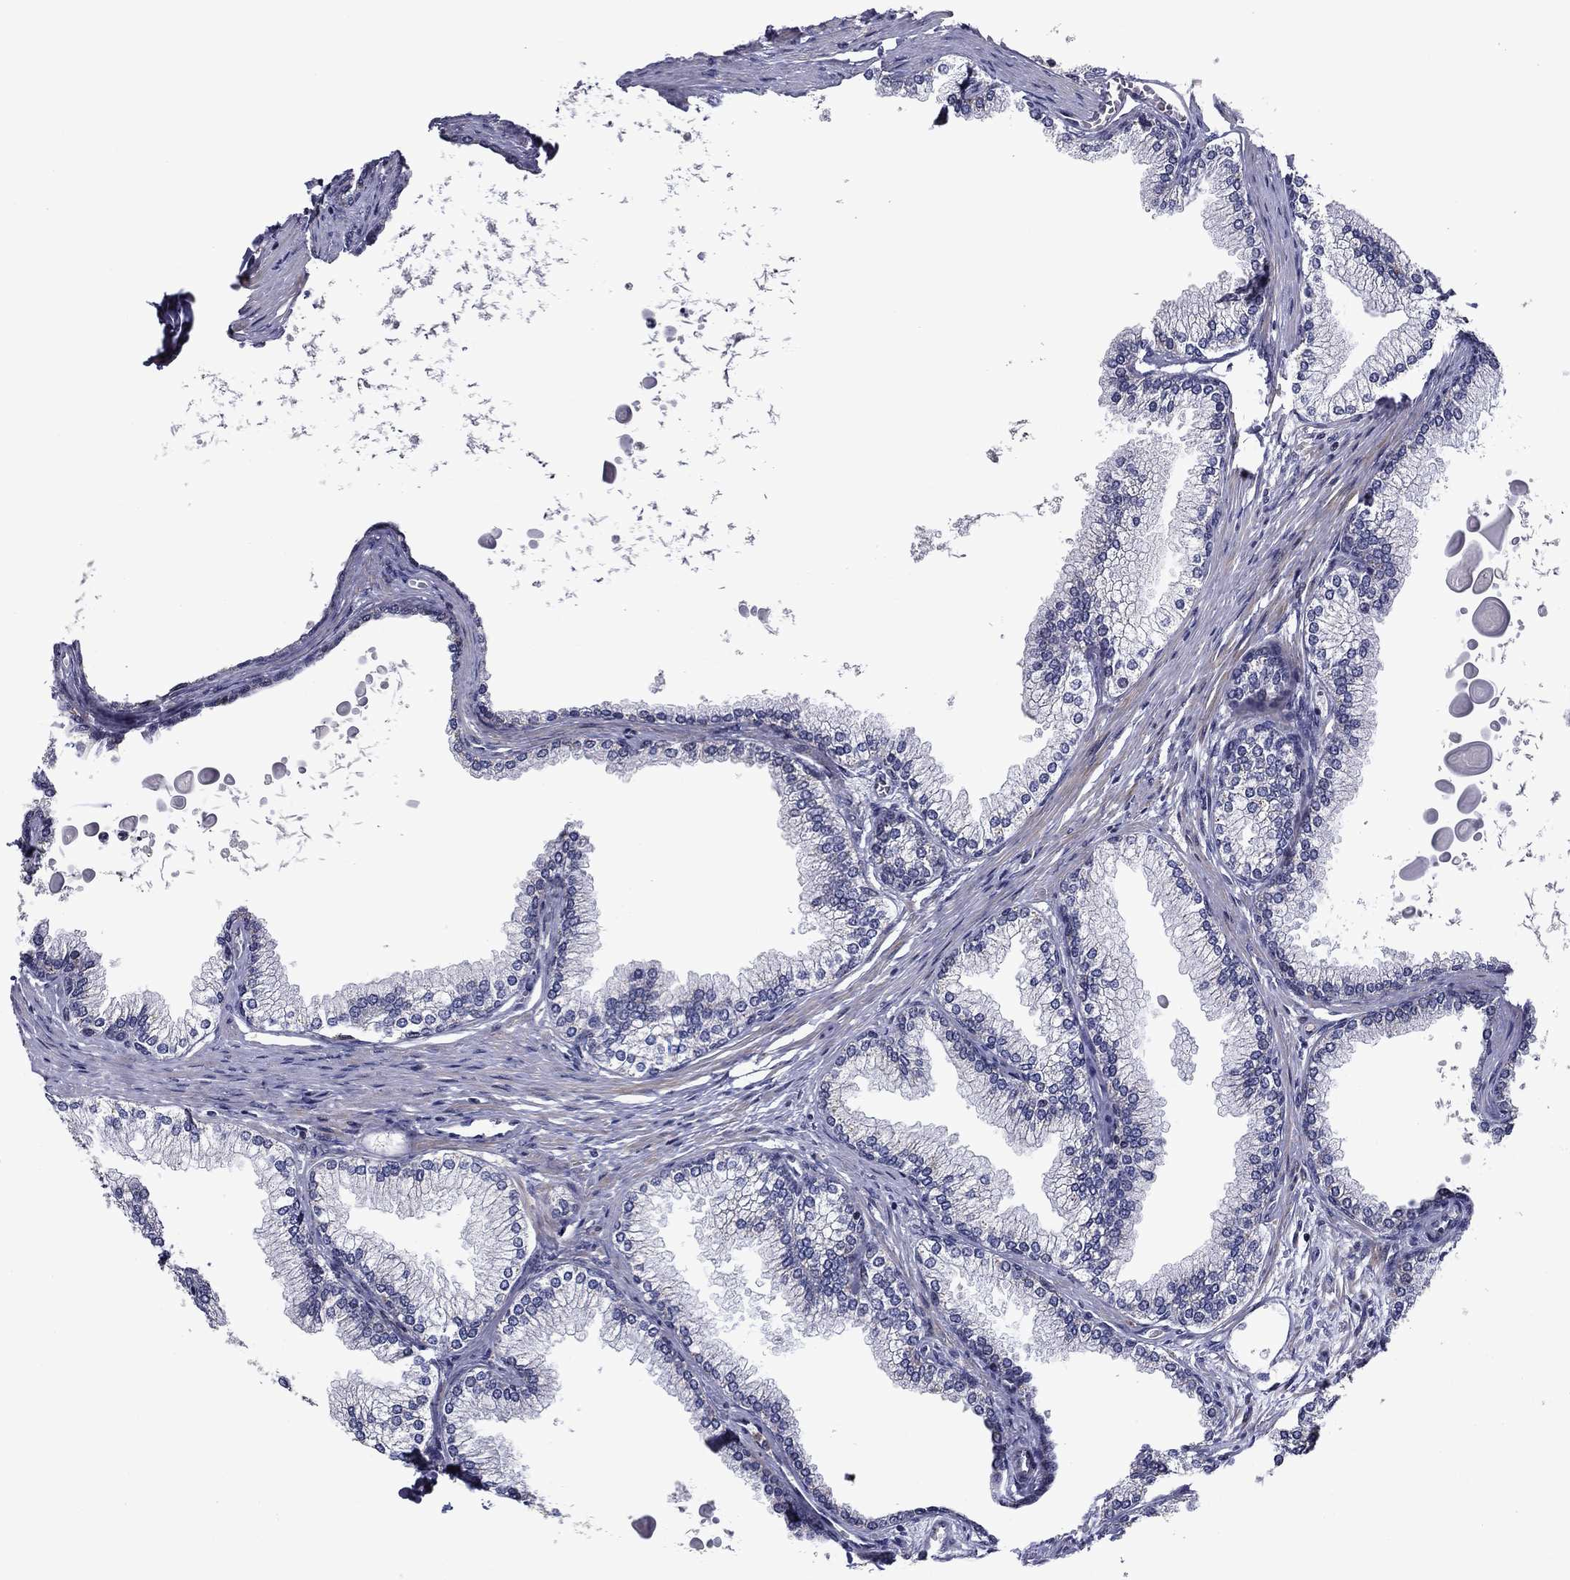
{"staining": {"intensity": "negative", "quantity": "none", "location": "none"}, "tissue": "prostate", "cell_type": "Glandular cells", "image_type": "normal", "snomed": [{"axis": "morphology", "description": "Normal tissue, NOS"}, {"axis": "topography", "description": "Prostate"}], "caption": "Benign prostate was stained to show a protein in brown. There is no significant positivity in glandular cells.", "gene": "B3GAT1", "patient": {"sex": "male", "age": 72}}